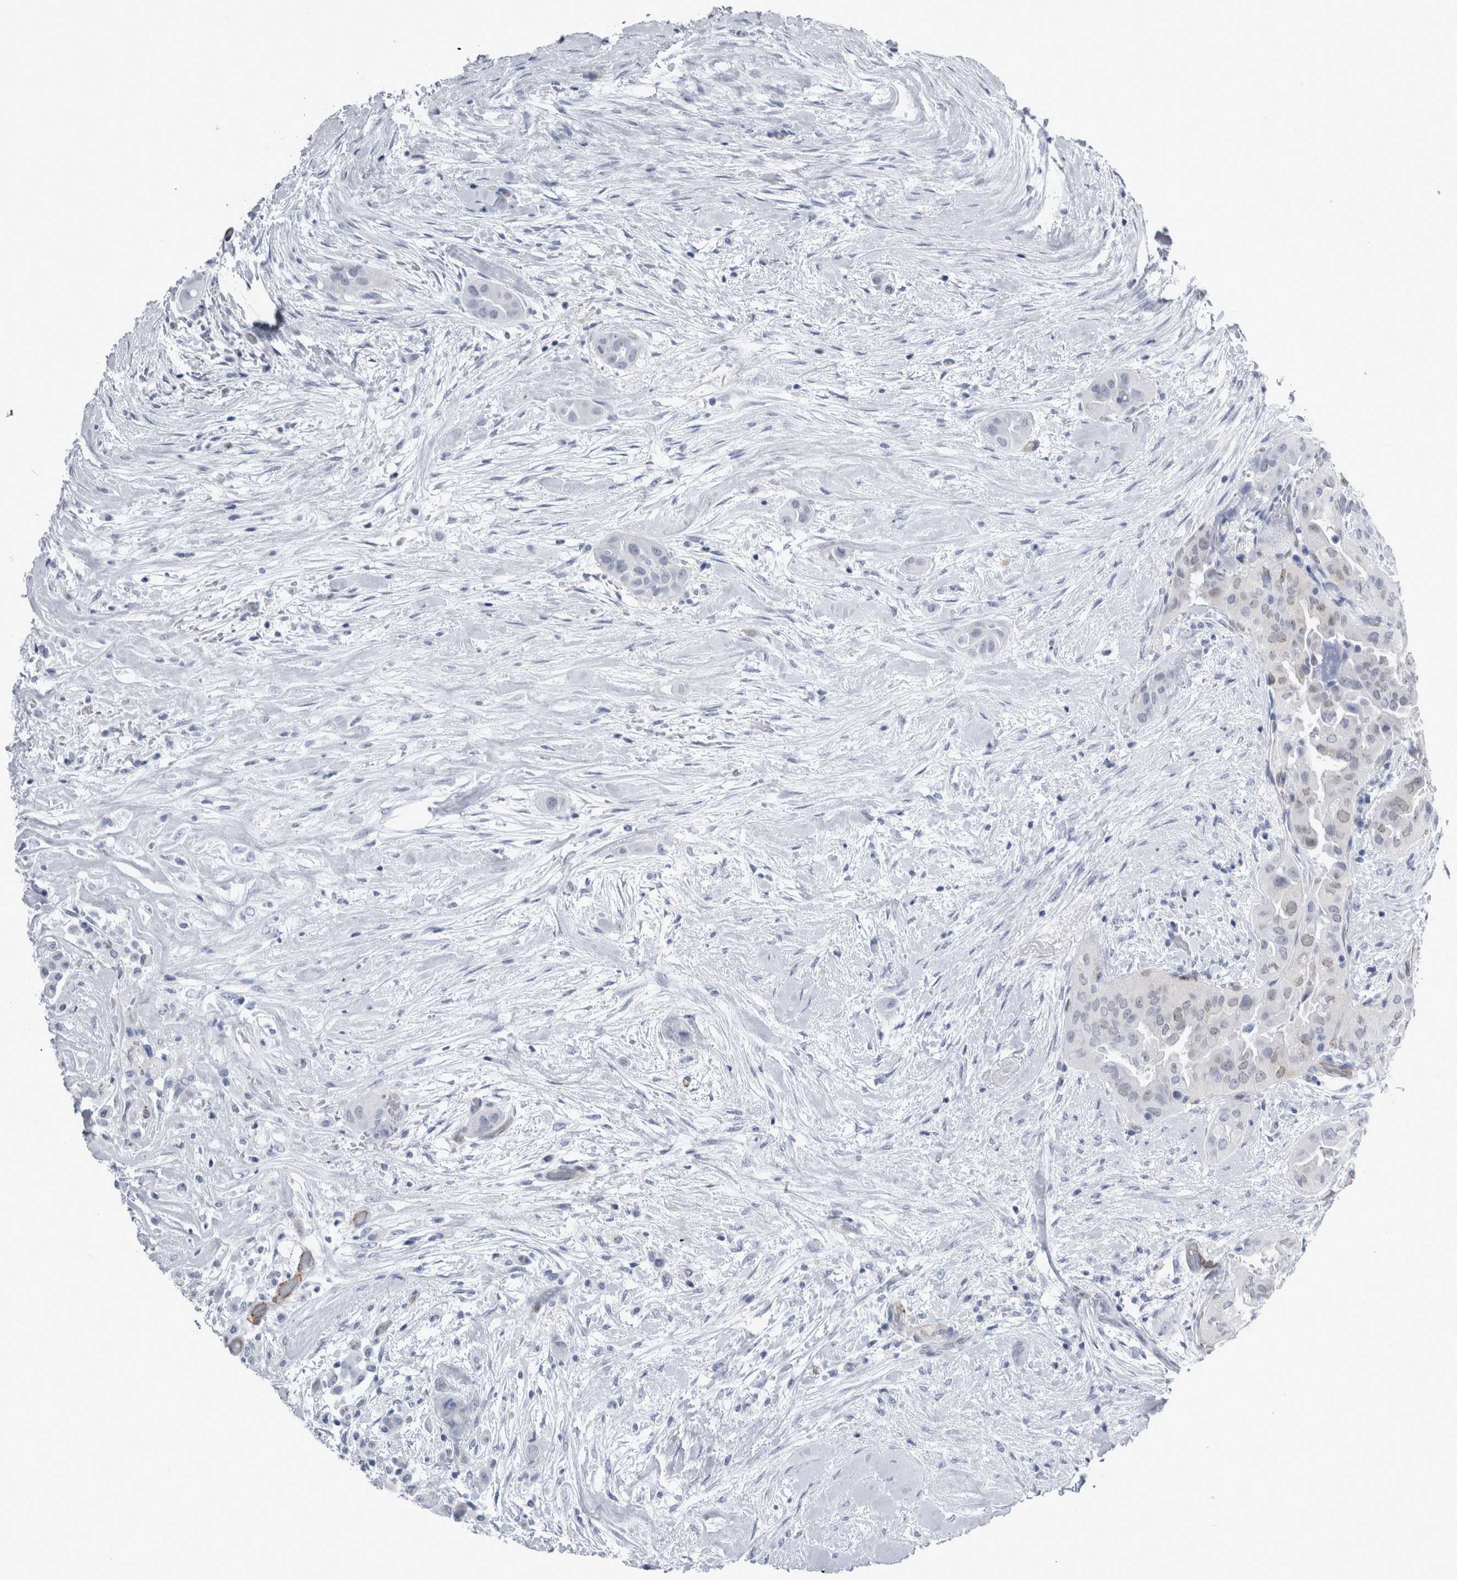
{"staining": {"intensity": "weak", "quantity": "<25%", "location": "nuclear"}, "tissue": "thyroid cancer", "cell_type": "Tumor cells", "image_type": "cancer", "snomed": [{"axis": "morphology", "description": "Papillary adenocarcinoma, NOS"}, {"axis": "topography", "description": "Thyroid gland"}], "caption": "Thyroid cancer stained for a protein using immunohistochemistry demonstrates no staining tumor cells.", "gene": "VWDE", "patient": {"sex": "female", "age": 59}}